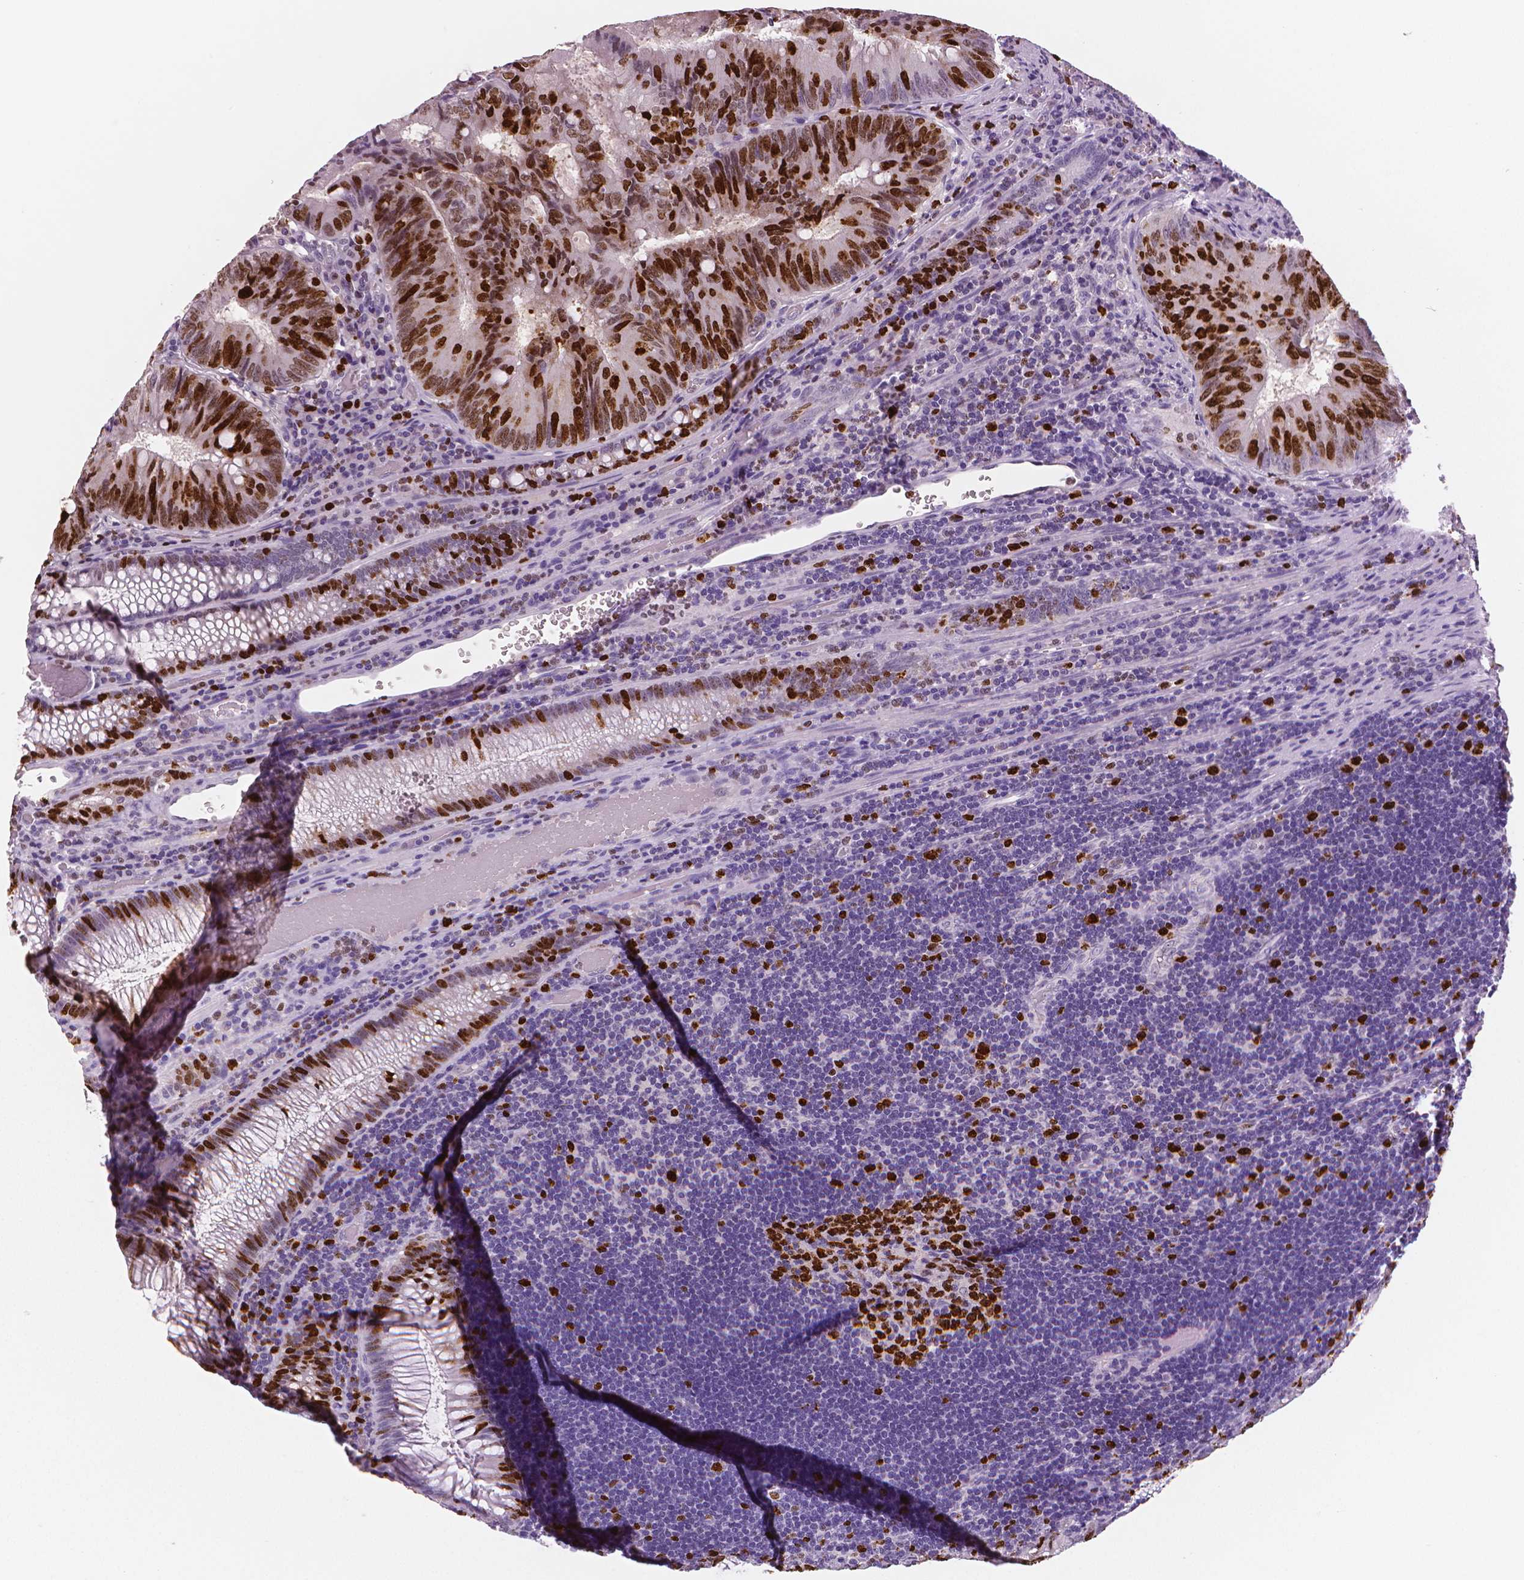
{"staining": {"intensity": "moderate", "quantity": "25%-75%", "location": "nuclear"}, "tissue": "colorectal cancer", "cell_type": "Tumor cells", "image_type": "cancer", "snomed": [{"axis": "morphology", "description": "Adenocarcinoma, NOS"}, {"axis": "topography", "description": "Colon"}], "caption": "A high-resolution image shows immunohistochemistry (IHC) staining of colorectal cancer (adenocarcinoma), which demonstrates moderate nuclear positivity in approximately 25%-75% of tumor cells.", "gene": "MKI67", "patient": {"sex": "male", "age": 67}}